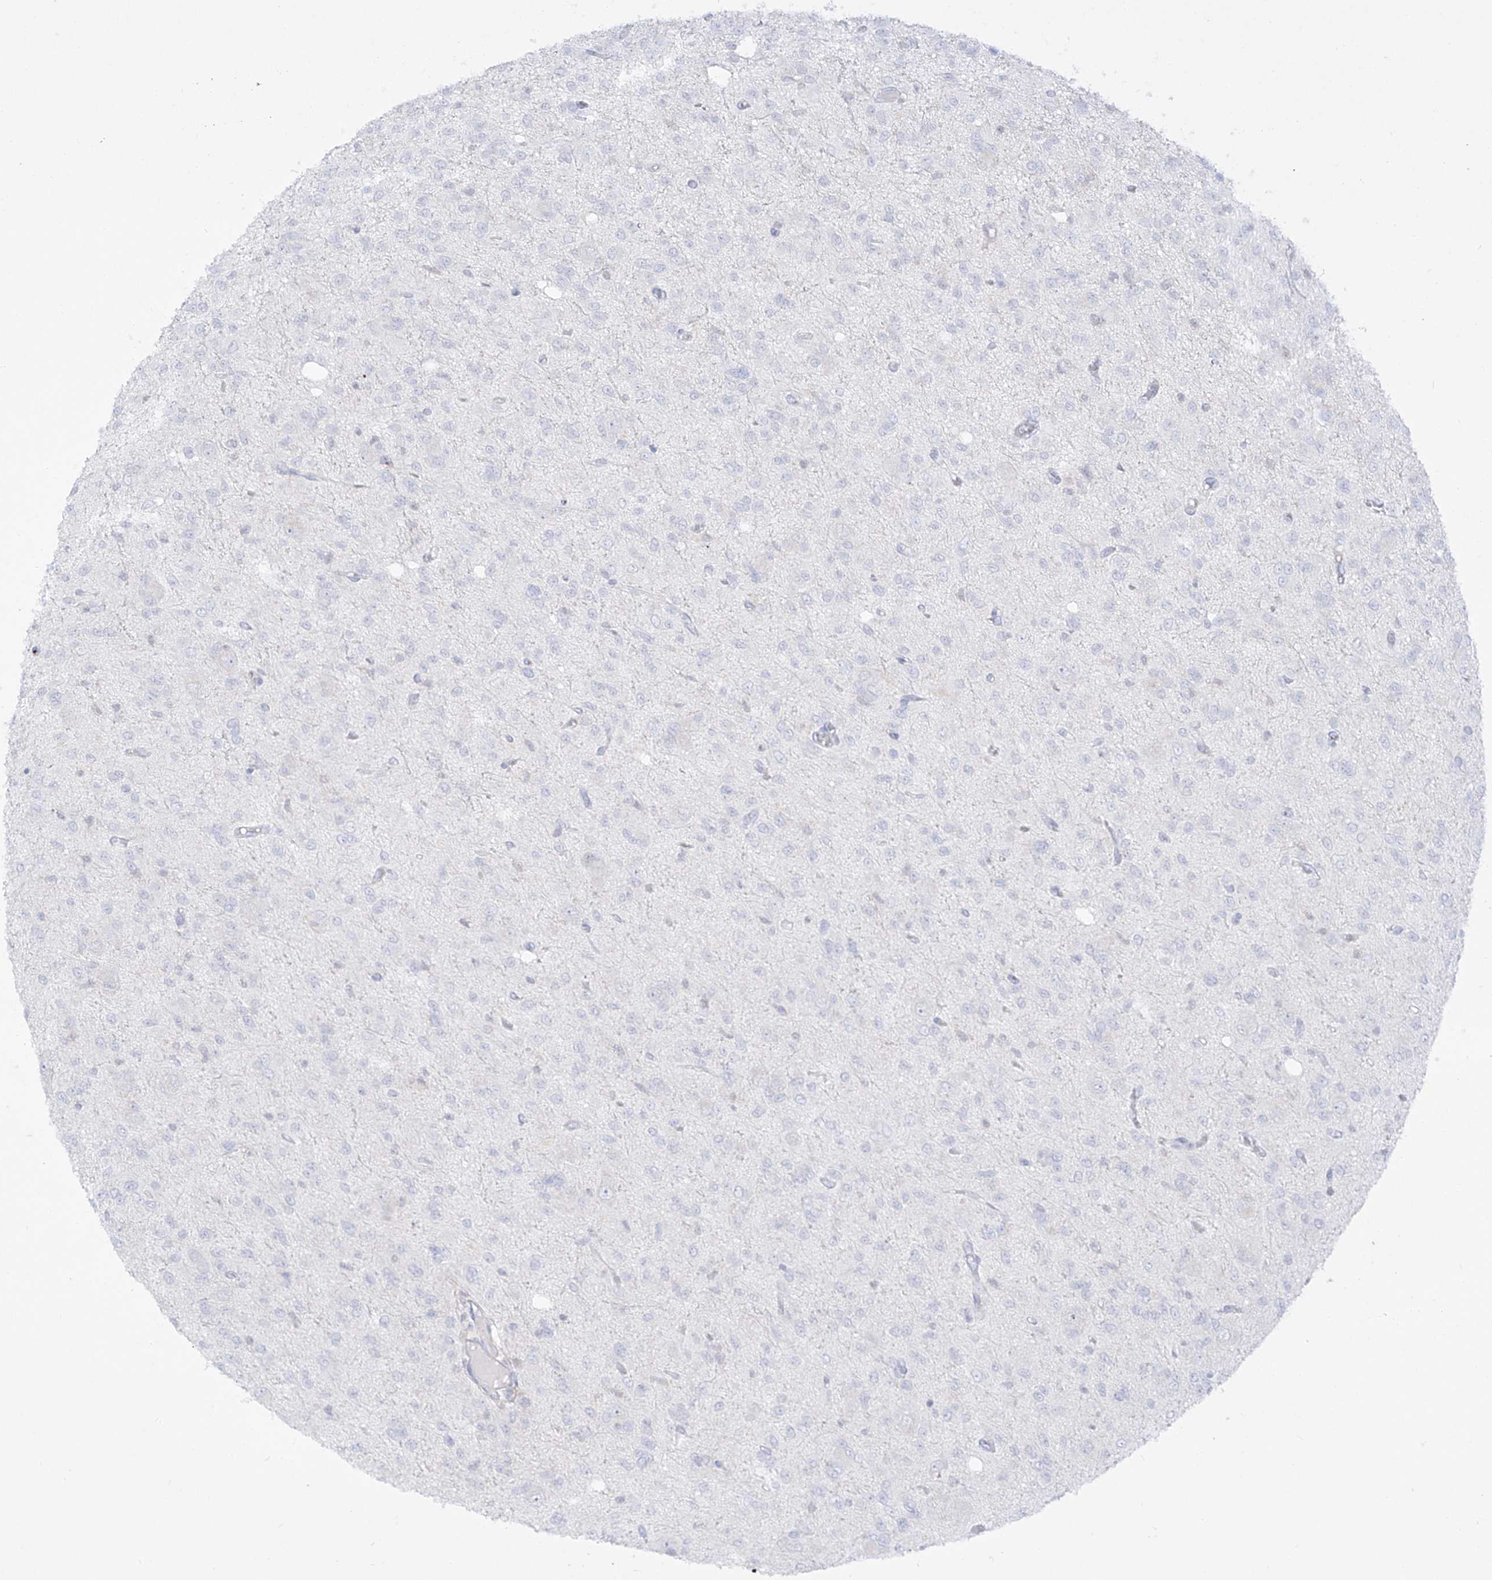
{"staining": {"intensity": "negative", "quantity": "none", "location": "none"}, "tissue": "glioma", "cell_type": "Tumor cells", "image_type": "cancer", "snomed": [{"axis": "morphology", "description": "Glioma, malignant, High grade"}, {"axis": "topography", "description": "Brain"}], "caption": "Tumor cells are negative for protein expression in human glioma. Brightfield microscopy of immunohistochemistry (IHC) stained with DAB (3,3'-diaminobenzidine) (brown) and hematoxylin (blue), captured at high magnification.", "gene": "DMKN", "patient": {"sex": "female", "age": 59}}